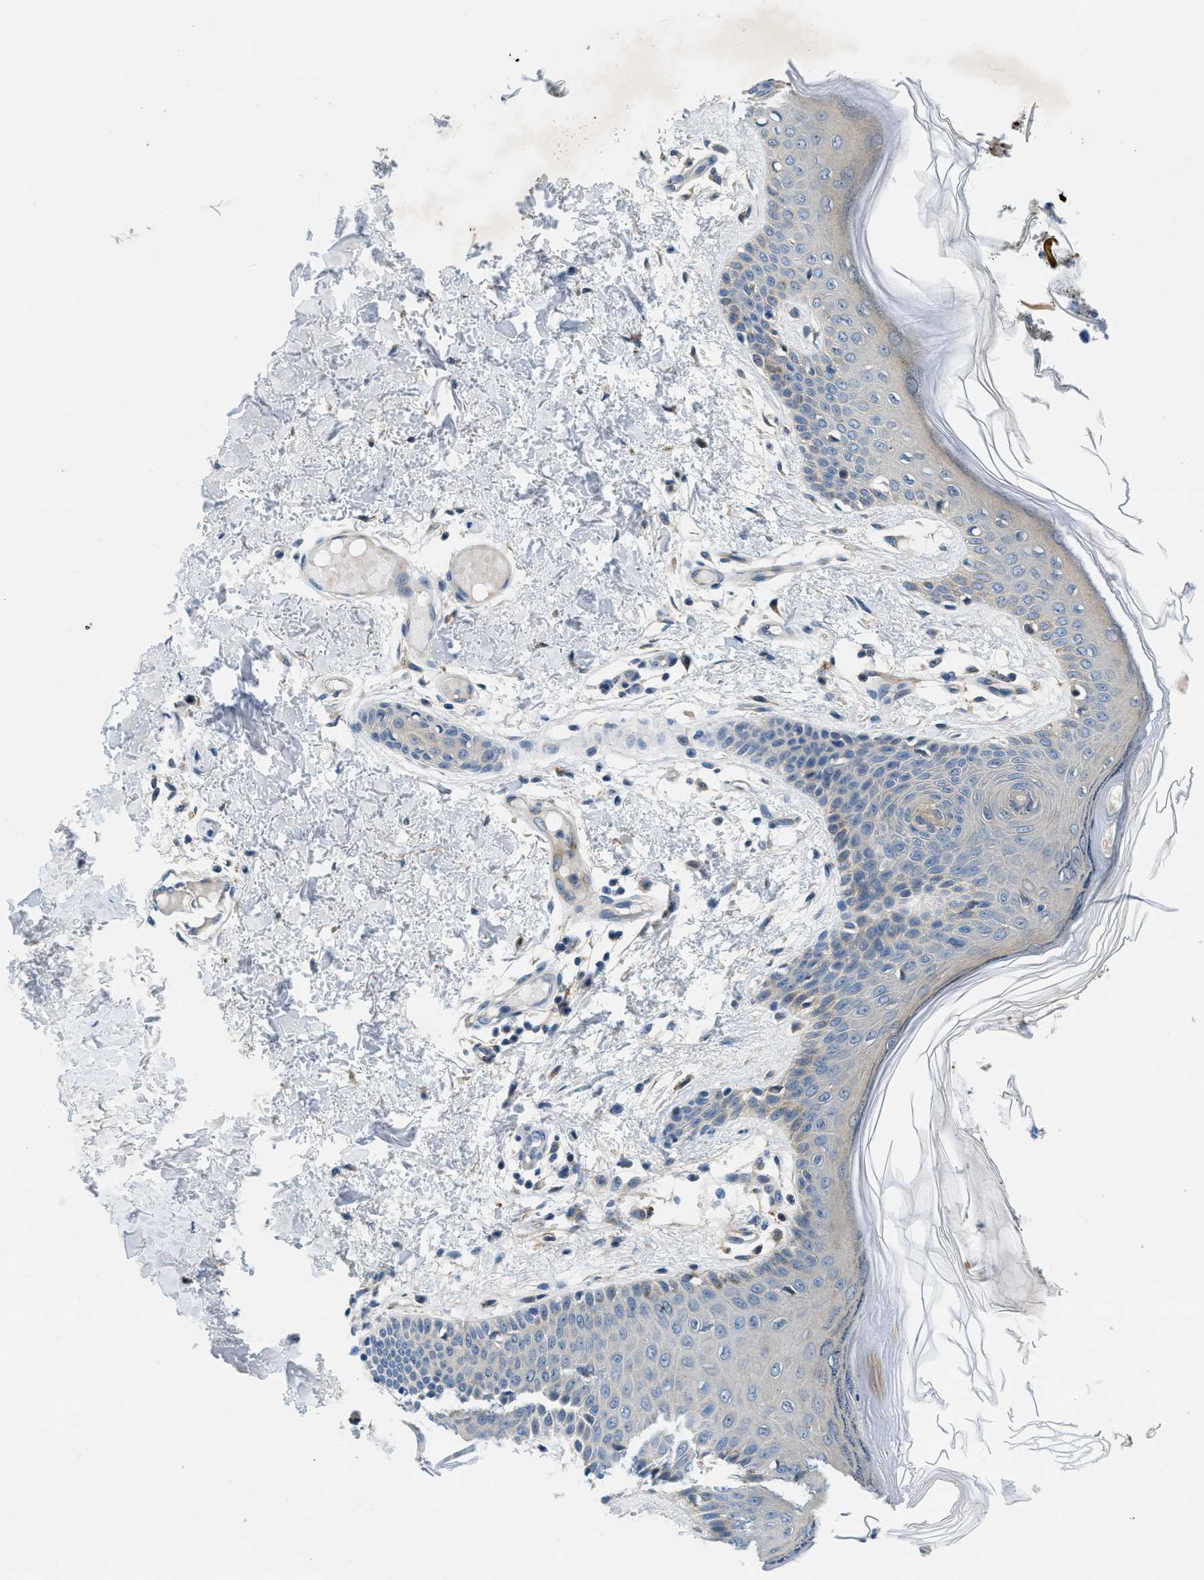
{"staining": {"intensity": "negative", "quantity": "none", "location": "none"}, "tissue": "skin", "cell_type": "Fibroblasts", "image_type": "normal", "snomed": [{"axis": "morphology", "description": "Normal tissue, NOS"}, {"axis": "topography", "description": "Skin"}], "caption": "Protein analysis of benign skin exhibits no significant expression in fibroblasts. (Stains: DAB IHC with hematoxylin counter stain, Microscopy: brightfield microscopy at high magnification).", "gene": "RIPK2", "patient": {"sex": "male", "age": 53}}